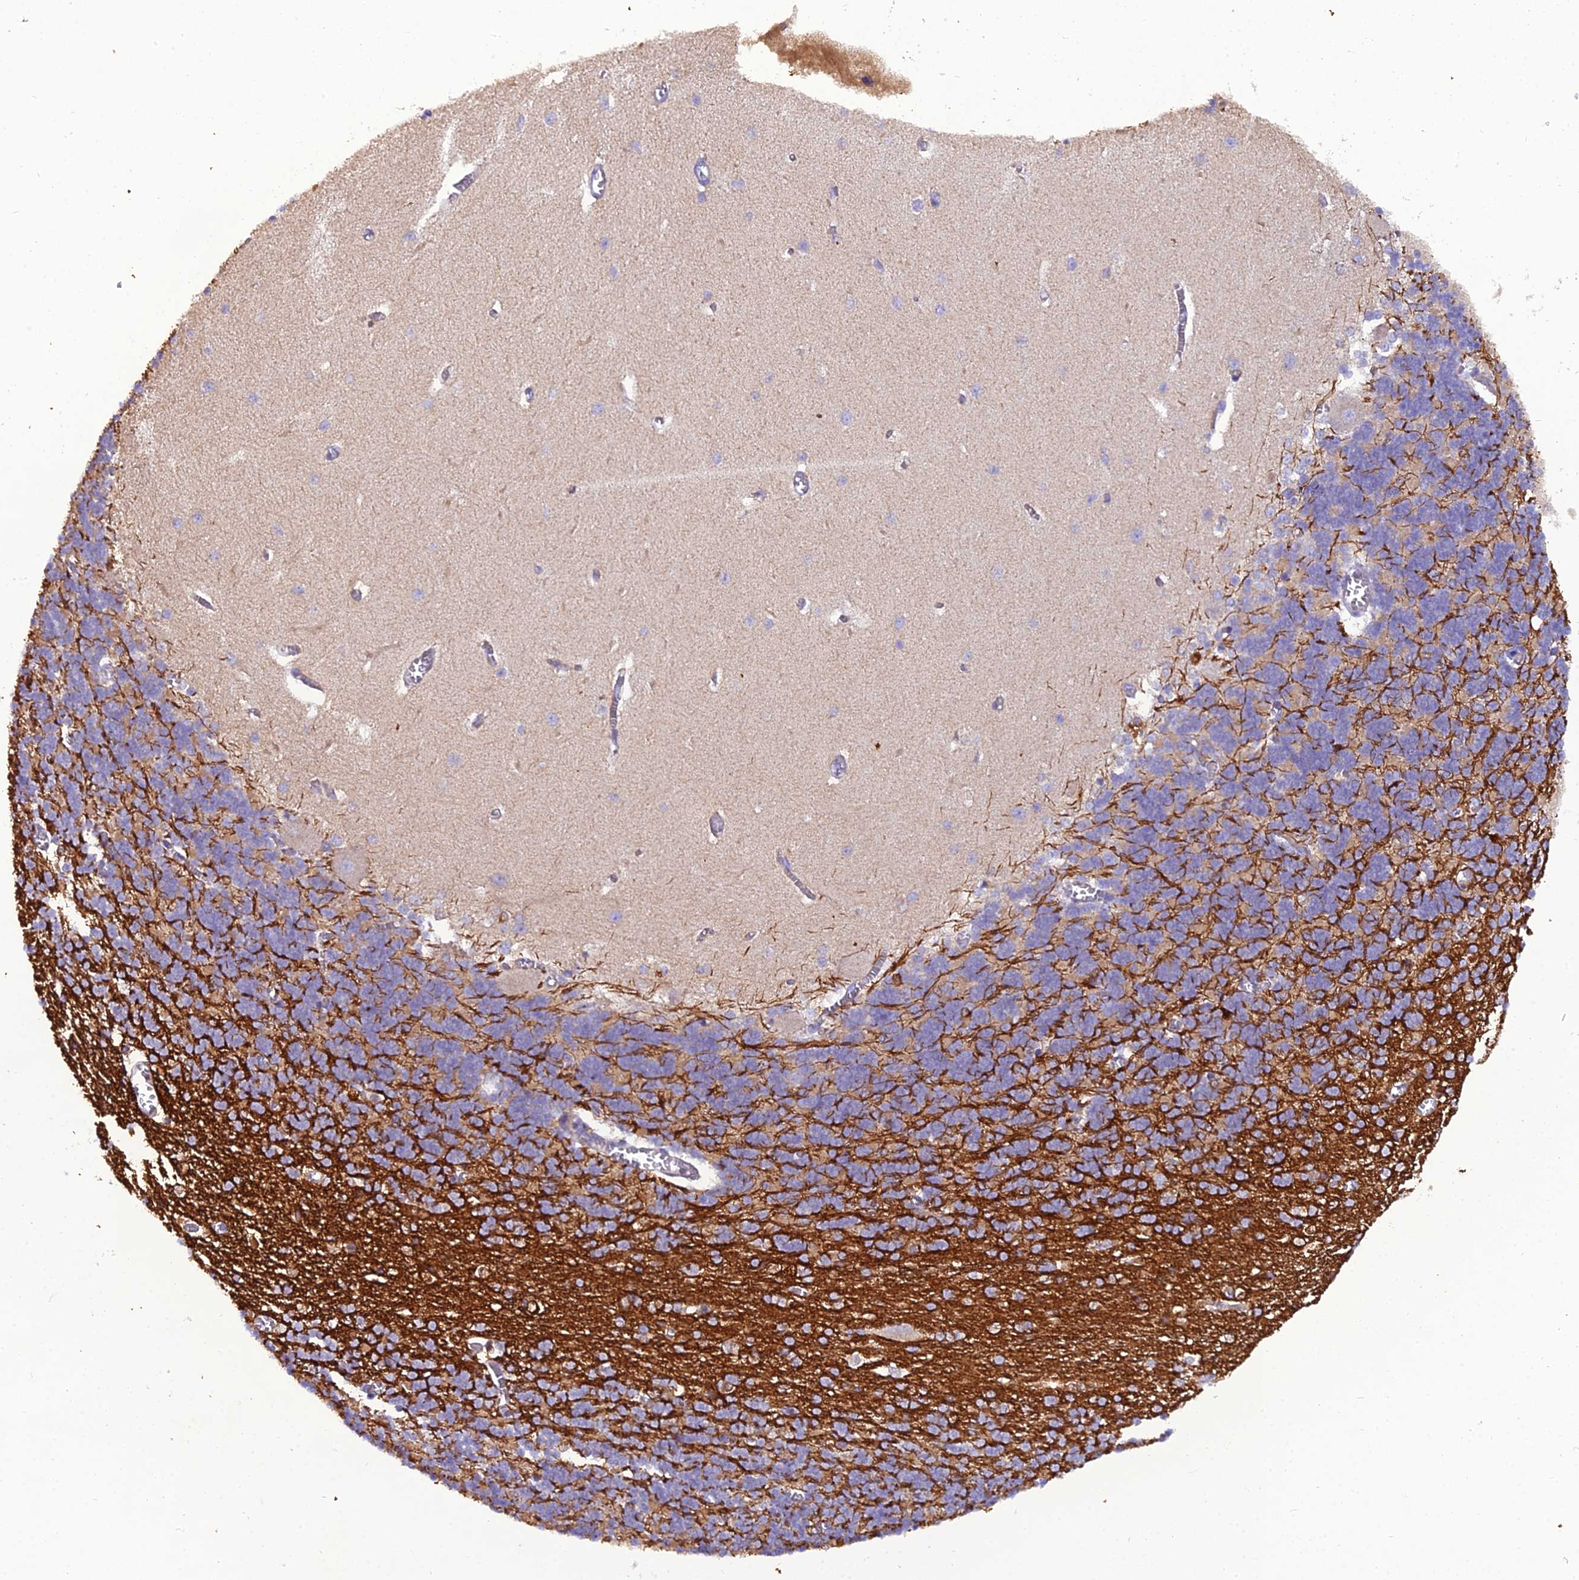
{"staining": {"intensity": "moderate", "quantity": "<25%", "location": "cytoplasmic/membranous"}, "tissue": "cerebellum", "cell_type": "Cells in granular layer", "image_type": "normal", "snomed": [{"axis": "morphology", "description": "Normal tissue, NOS"}, {"axis": "topography", "description": "Cerebellum"}], "caption": "Immunohistochemistry (IHC) photomicrograph of unremarkable human cerebellum stained for a protein (brown), which shows low levels of moderate cytoplasmic/membranous expression in approximately <25% of cells in granular layer.", "gene": "GPD1", "patient": {"sex": "male", "age": 37}}